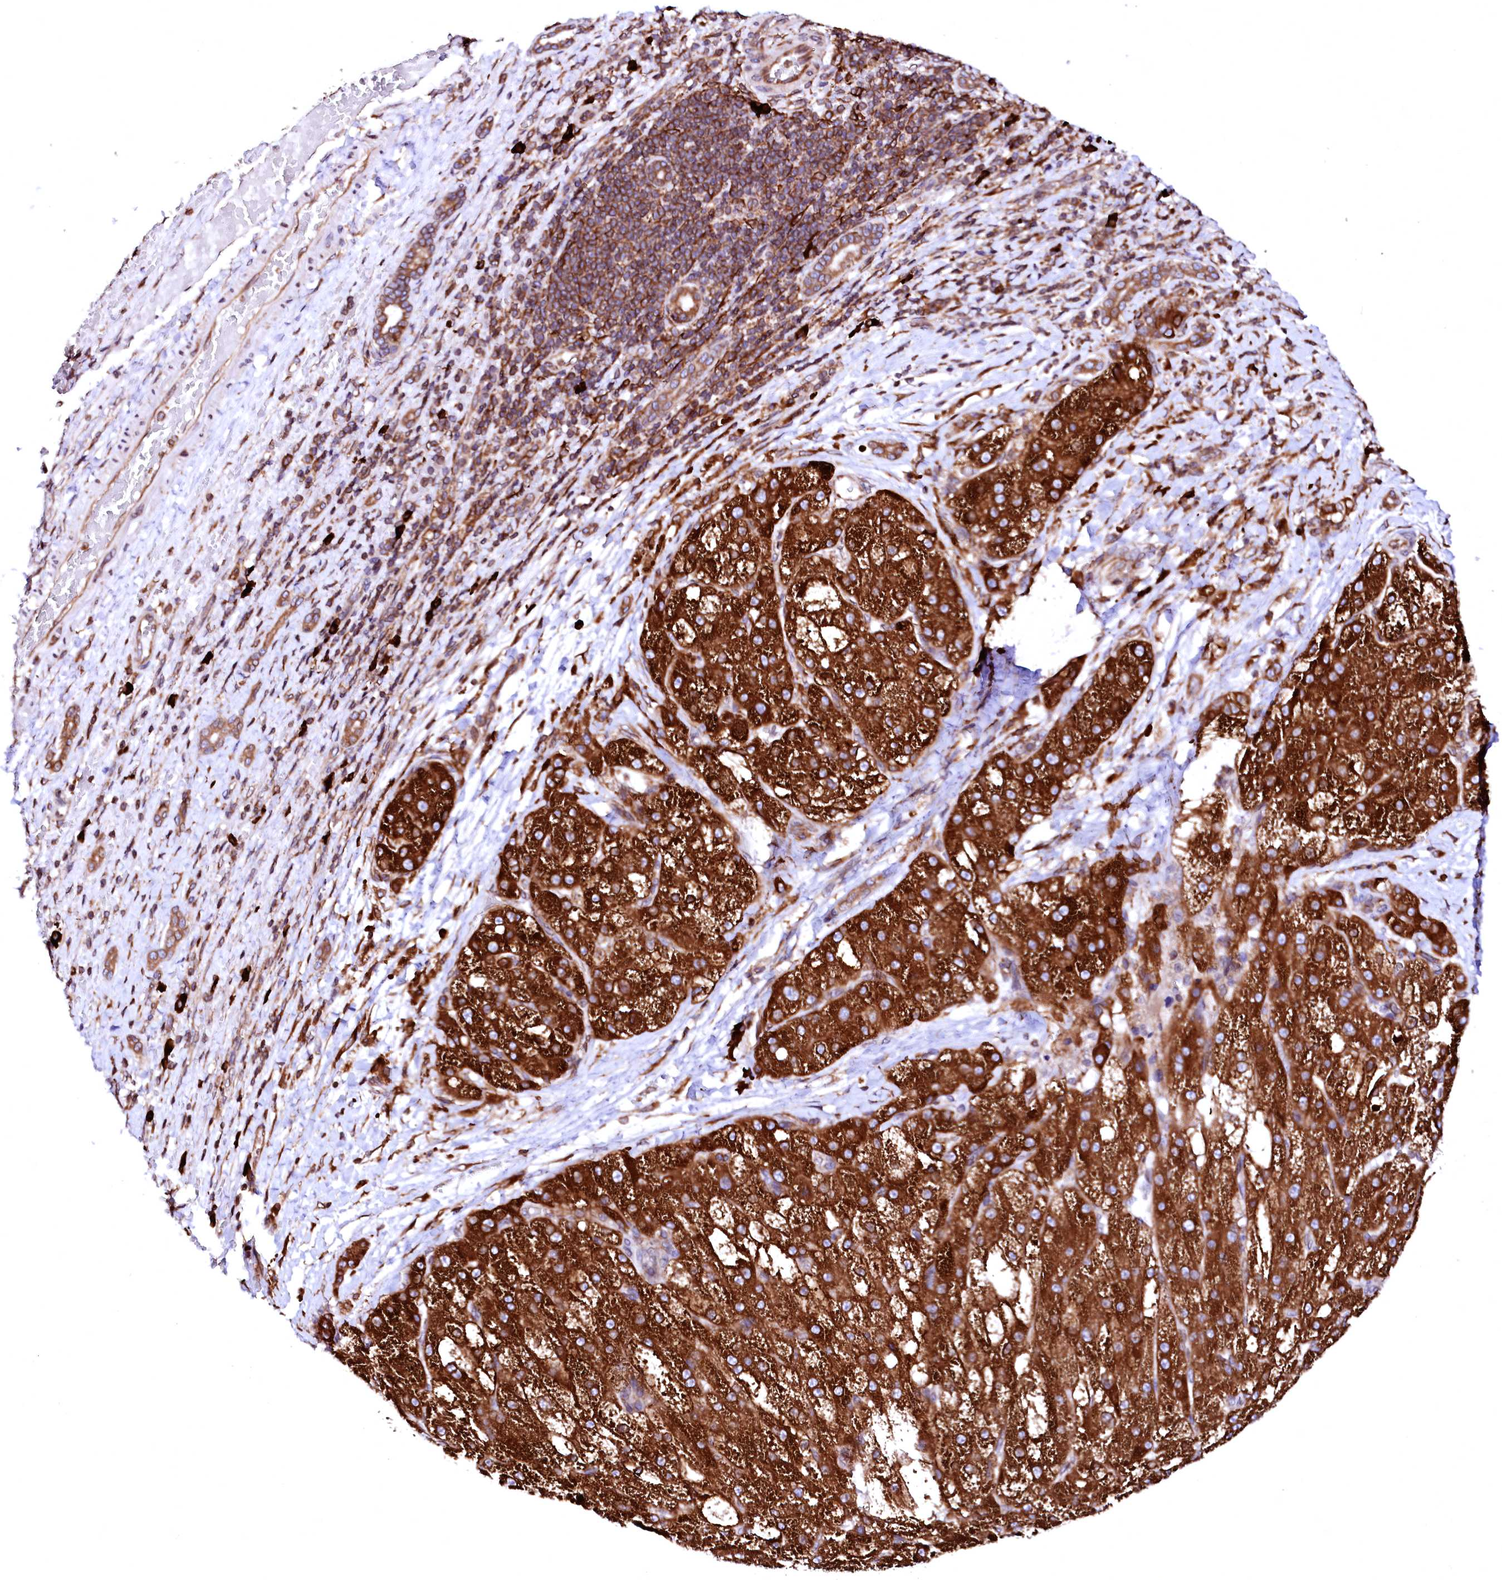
{"staining": {"intensity": "strong", "quantity": ">75%", "location": "cytoplasmic/membranous"}, "tissue": "liver cancer", "cell_type": "Tumor cells", "image_type": "cancer", "snomed": [{"axis": "morphology", "description": "Normal tissue, NOS"}, {"axis": "morphology", "description": "Carcinoma, Hepatocellular, NOS"}, {"axis": "topography", "description": "Liver"}], "caption": "DAB (3,3'-diaminobenzidine) immunohistochemical staining of human liver cancer (hepatocellular carcinoma) shows strong cytoplasmic/membranous protein staining in about >75% of tumor cells.", "gene": "DERL1", "patient": {"sex": "male", "age": 57}}